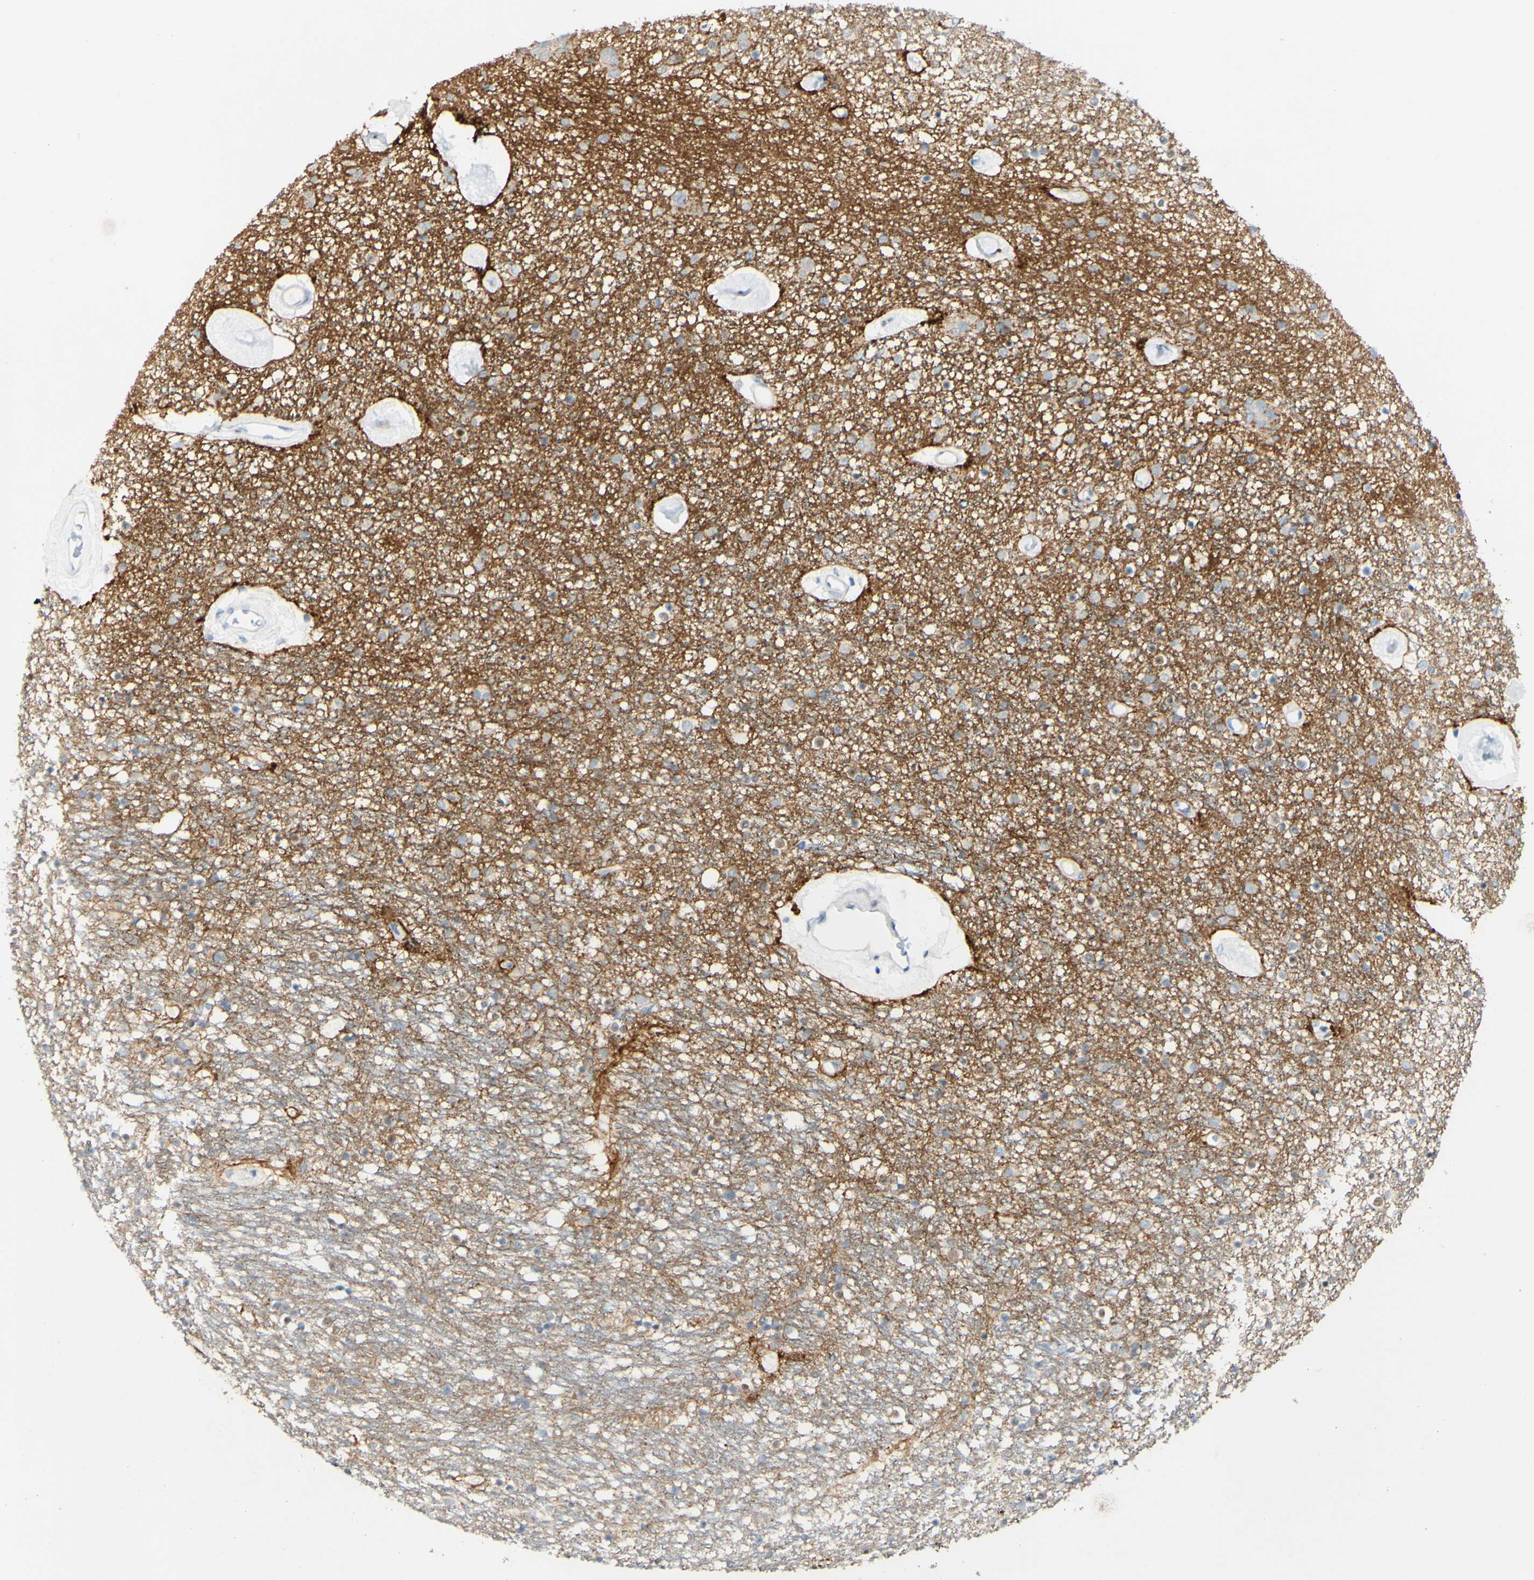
{"staining": {"intensity": "moderate", "quantity": "<25%", "location": "cytoplasmic/membranous"}, "tissue": "caudate", "cell_type": "Glial cells", "image_type": "normal", "snomed": [{"axis": "morphology", "description": "Normal tissue, NOS"}, {"axis": "topography", "description": "Lateral ventricle wall"}], "caption": "IHC staining of benign caudate, which demonstrates low levels of moderate cytoplasmic/membranous positivity in approximately <25% of glial cells indicating moderate cytoplasmic/membranous protein positivity. The staining was performed using DAB (brown) for protein detection and nuclei were counterstained in hematoxylin (blue).", "gene": "FGF4", "patient": {"sex": "female", "age": 54}}